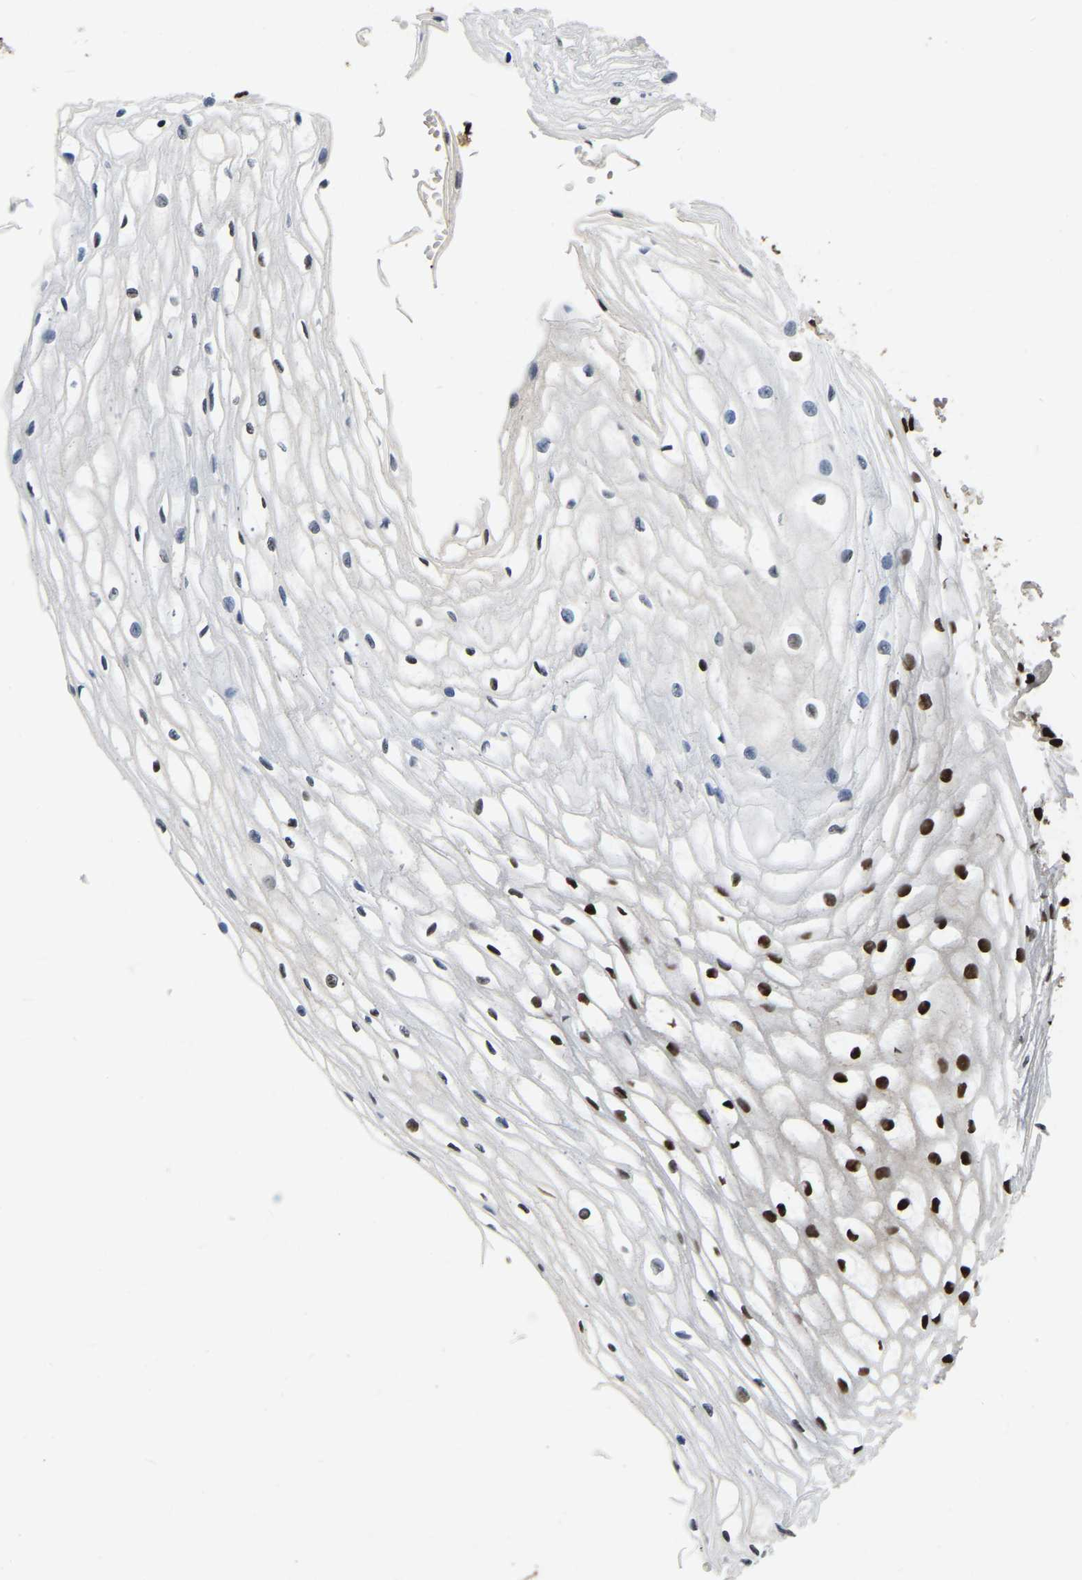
{"staining": {"intensity": "strong", "quantity": ">75%", "location": "nuclear"}, "tissue": "cervix", "cell_type": "Glandular cells", "image_type": "normal", "snomed": [{"axis": "morphology", "description": "Normal tissue, NOS"}, {"axis": "topography", "description": "Cervix"}], "caption": "Immunohistochemical staining of unremarkable human cervix displays strong nuclear protein expression in approximately >75% of glandular cells.", "gene": "TBL1XR1", "patient": {"sex": "female", "age": 77}}